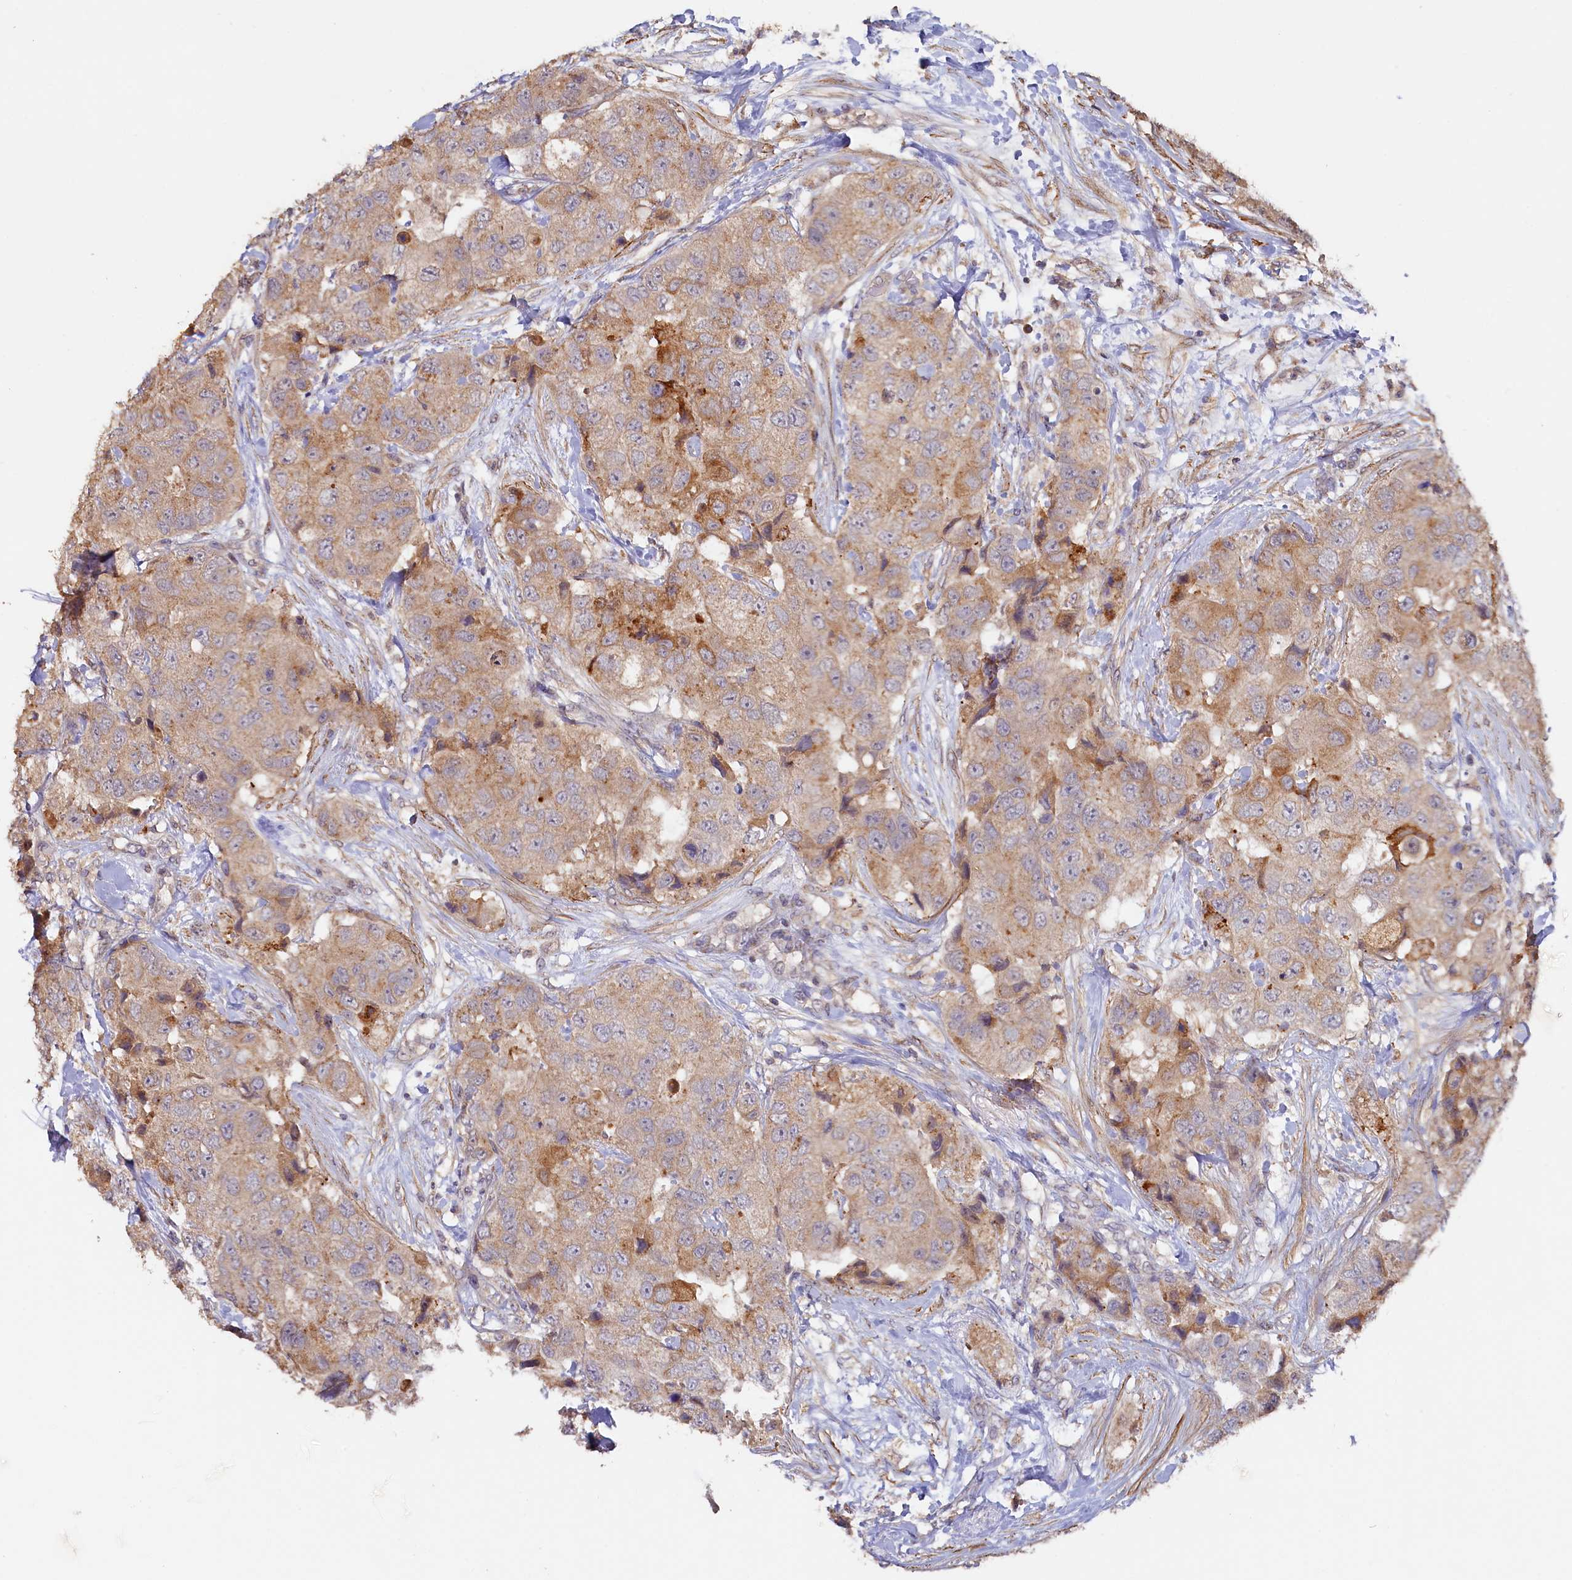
{"staining": {"intensity": "moderate", "quantity": ">75%", "location": "cytoplasmic/membranous"}, "tissue": "breast cancer", "cell_type": "Tumor cells", "image_type": "cancer", "snomed": [{"axis": "morphology", "description": "Duct carcinoma"}, {"axis": "topography", "description": "Breast"}], "caption": "DAB (3,3'-diaminobenzidine) immunohistochemical staining of breast cancer (infiltrating ductal carcinoma) exhibits moderate cytoplasmic/membranous protein positivity in about >75% of tumor cells.", "gene": "TANGO6", "patient": {"sex": "female", "age": 62}}